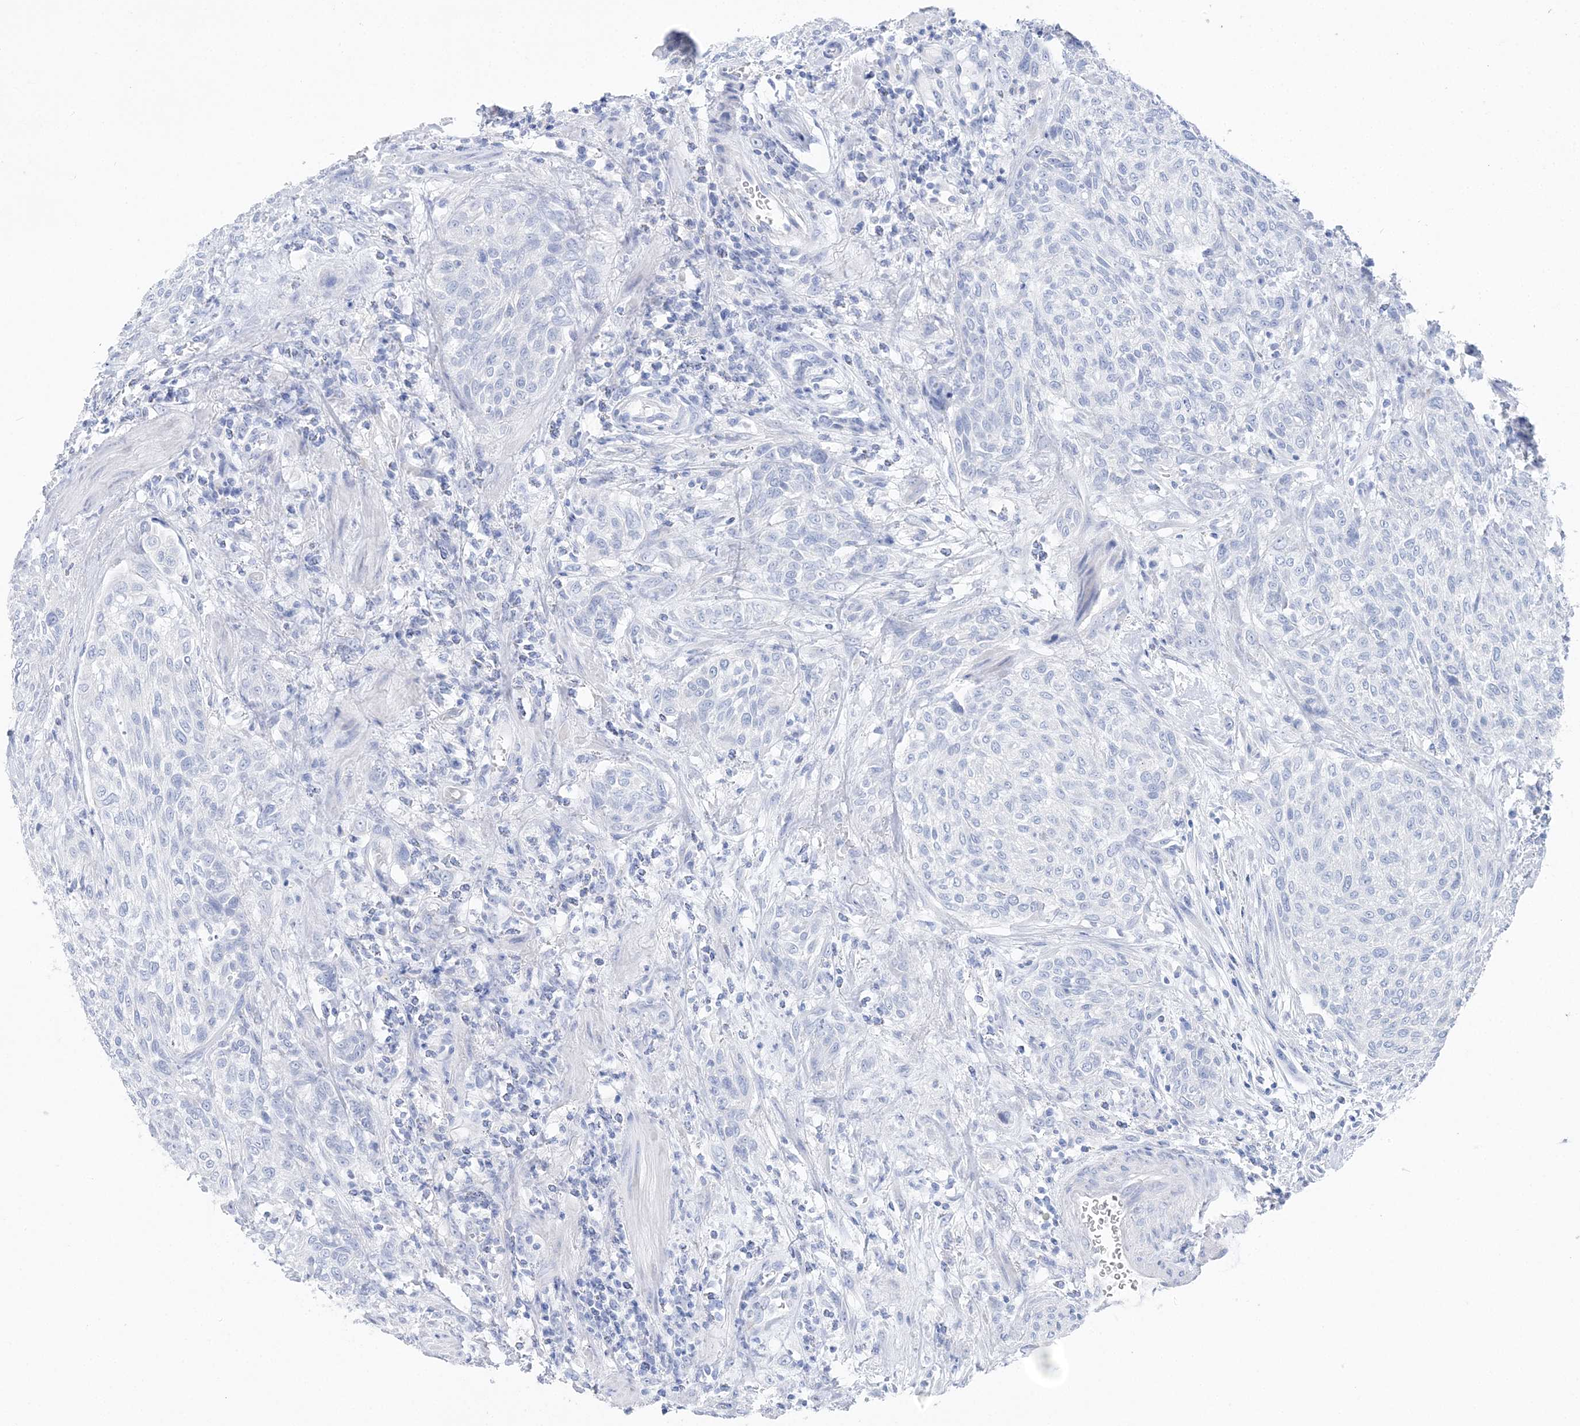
{"staining": {"intensity": "negative", "quantity": "none", "location": "none"}, "tissue": "urothelial cancer", "cell_type": "Tumor cells", "image_type": "cancer", "snomed": [{"axis": "morphology", "description": "Urothelial carcinoma, High grade"}, {"axis": "topography", "description": "Urinary bladder"}], "caption": "Protein analysis of urothelial cancer demonstrates no significant positivity in tumor cells.", "gene": "TSPYL6", "patient": {"sex": "male", "age": 35}}